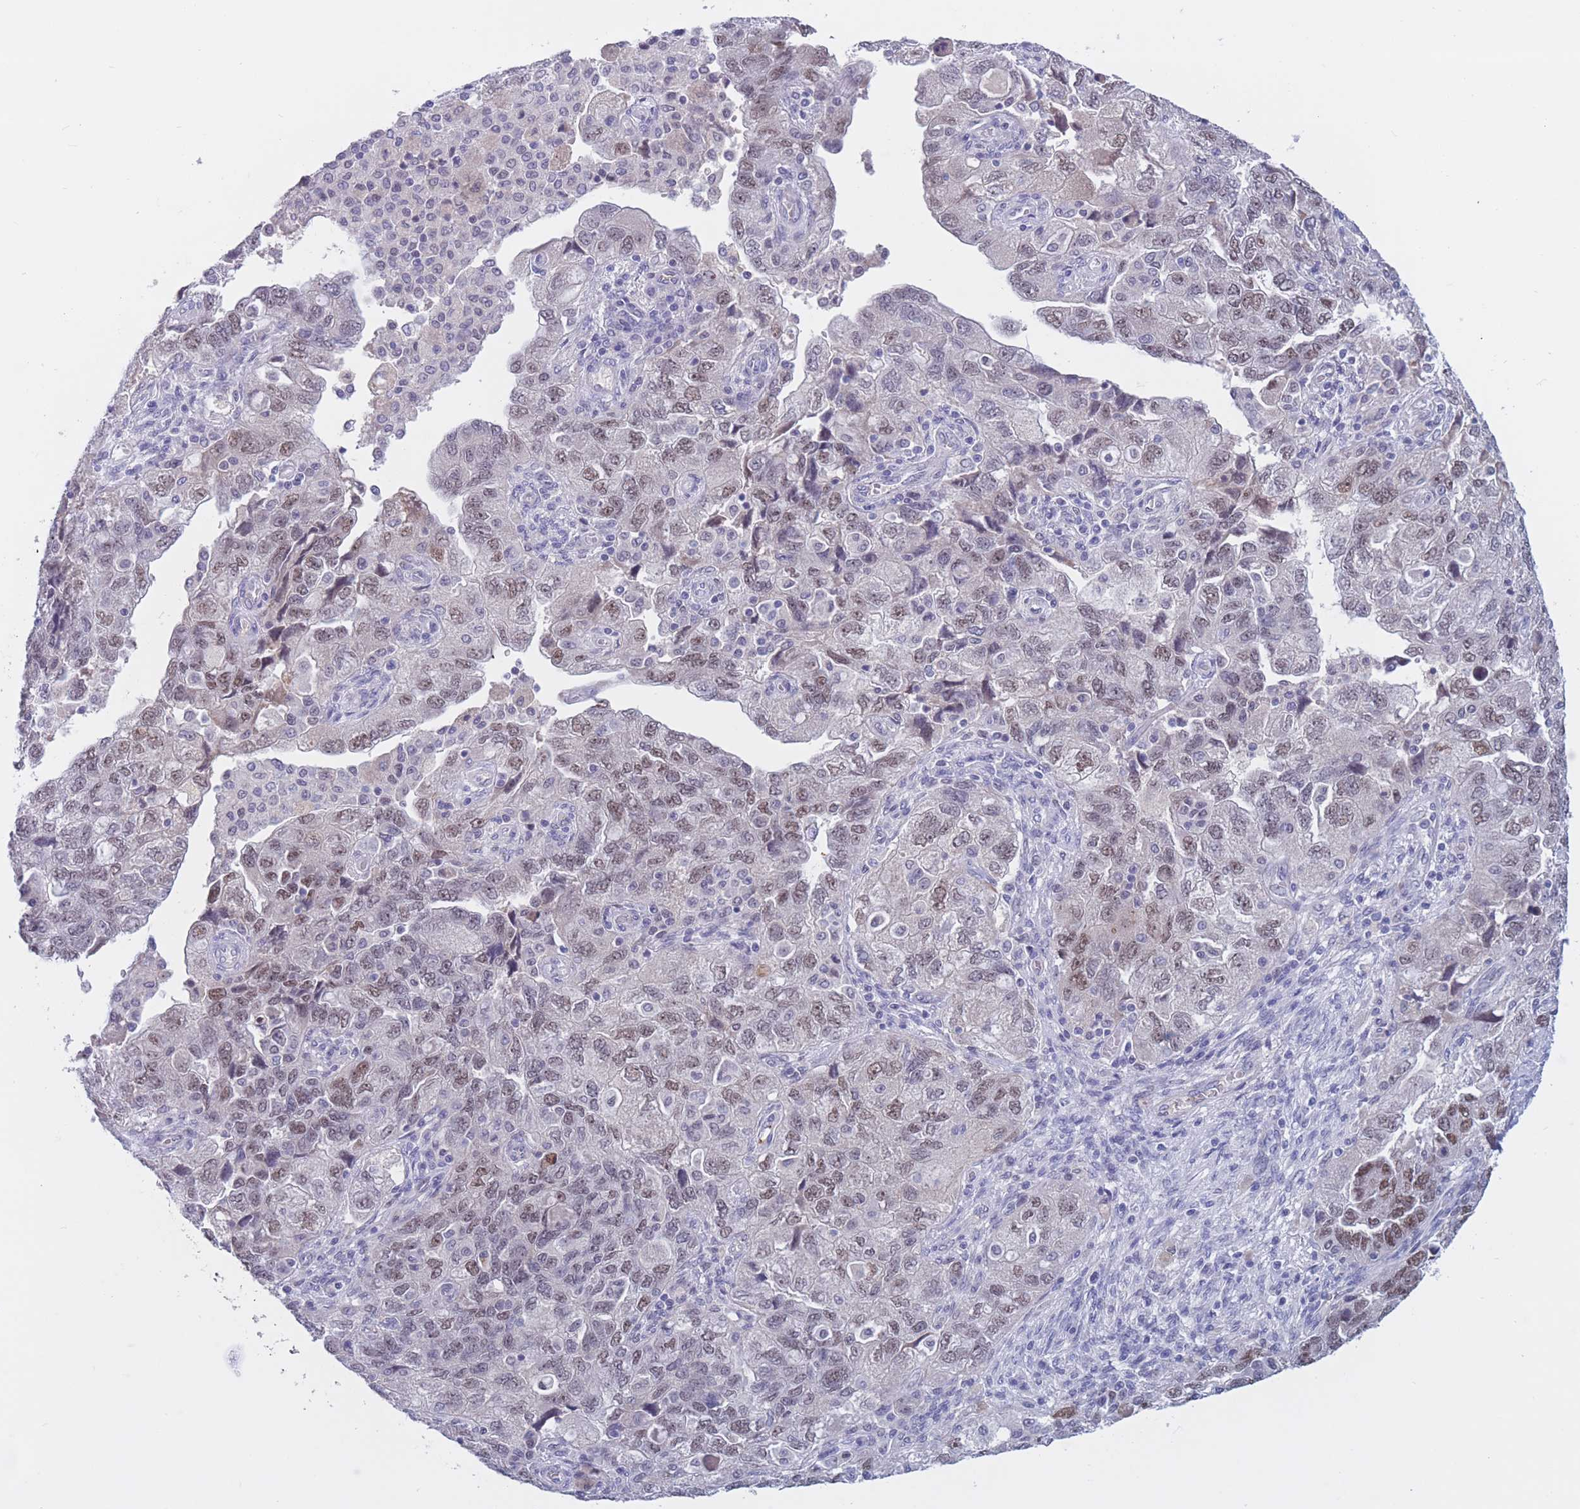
{"staining": {"intensity": "moderate", "quantity": "<25%", "location": "nuclear"}, "tissue": "ovarian cancer", "cell_type": "Tumor cells", "image_type": "cancer", "snomed": [{"axis": "morphology", "description": "Carcinoma, endometroid"}, {"axis": "topography", "description": "Ovary"}], "caption": "The immunohistochemical stain labels moderate nuclear expression in tumor cells of ovarian endometroid carcinoma tissue.", "gene": "BOP1", "patient": {"sex": "female", "age": 51}}